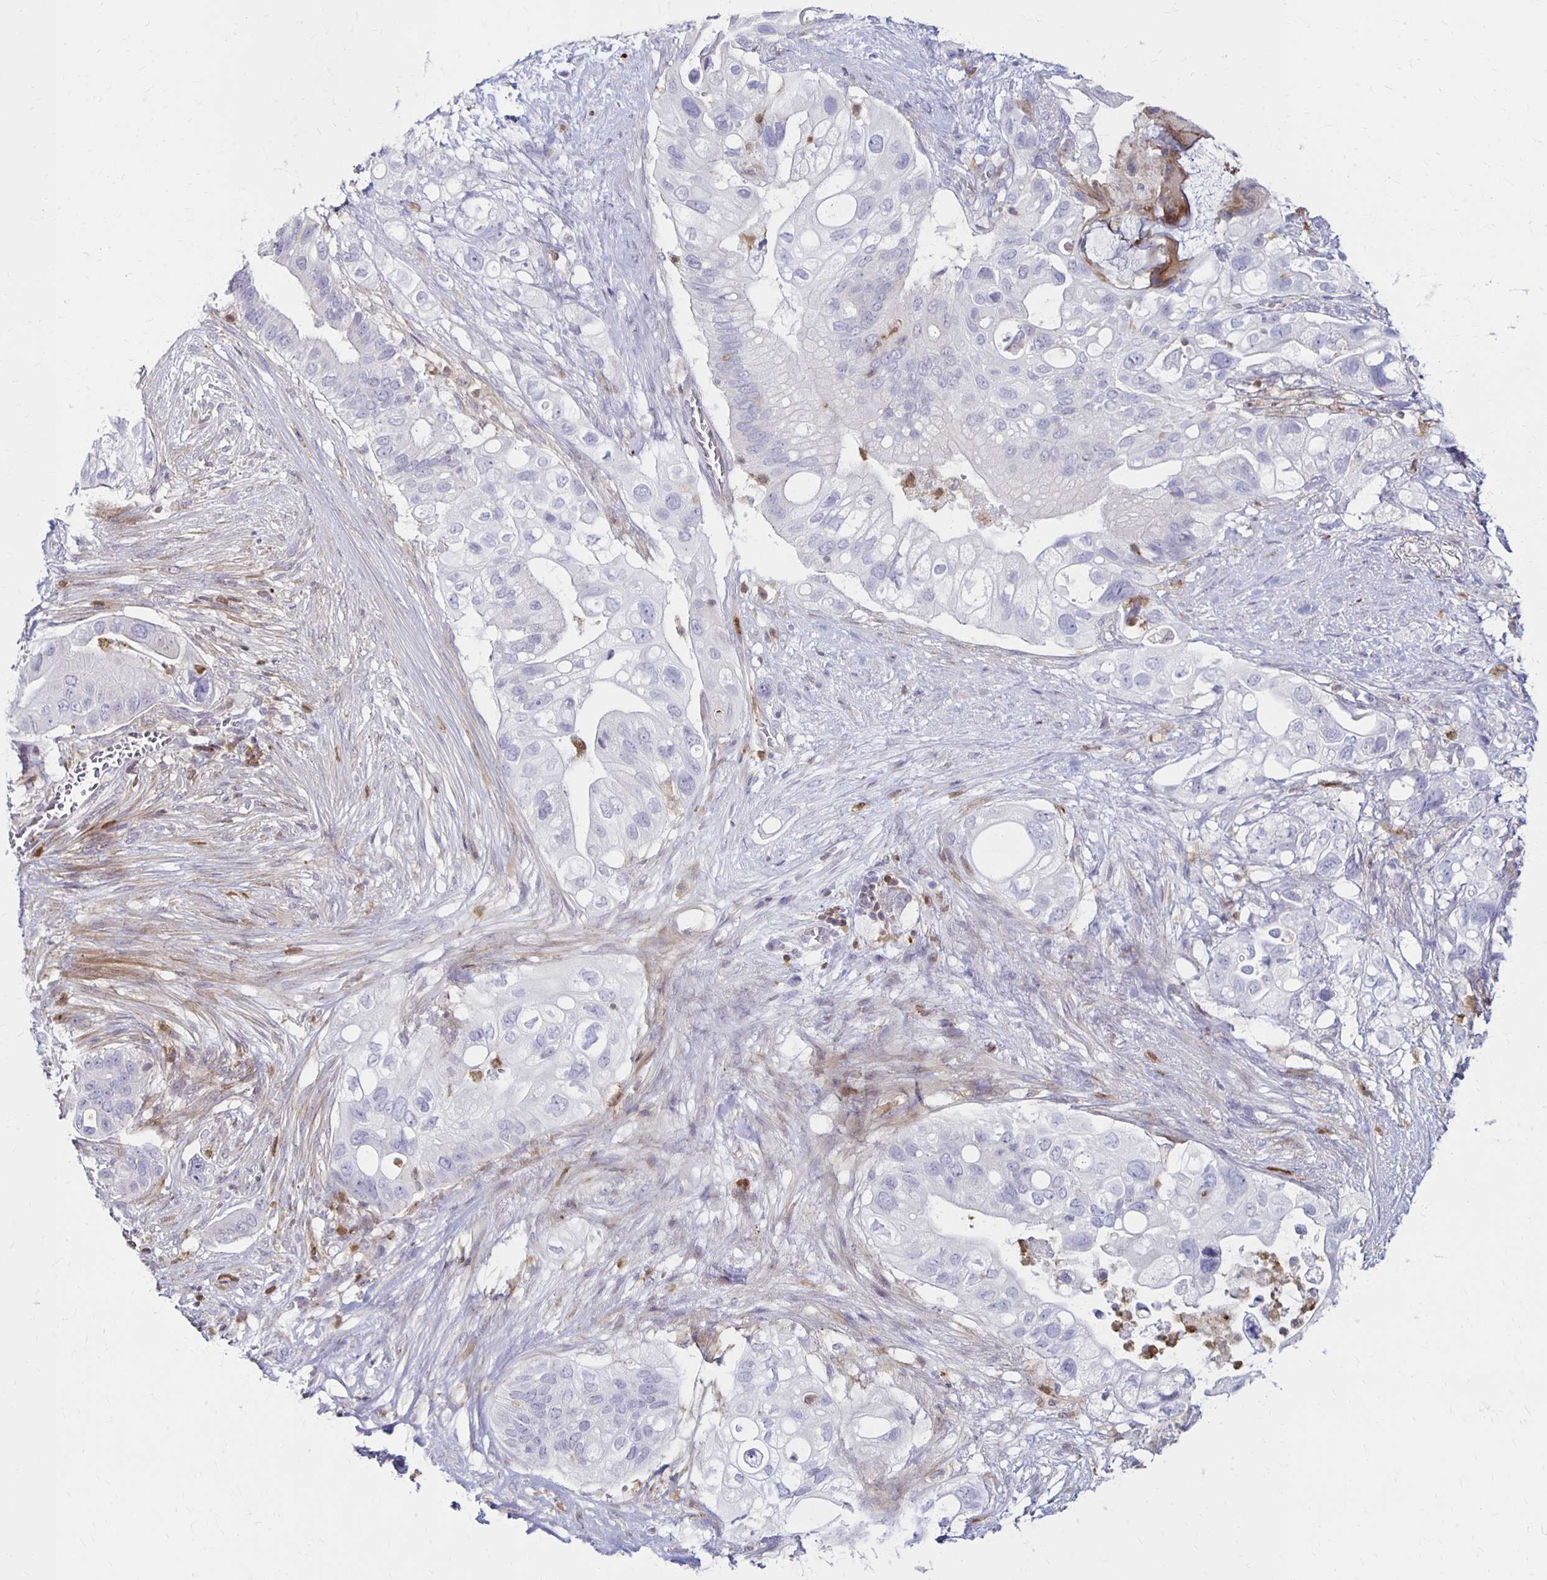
{"staining": {"intensity": "negative", "quantity": "none", "location": "none"}, "tissue": "pancreatic cancer", "cell_type": "Tumor cells", "image_type": "cancer", "snomed": [{"axis": "morphology", "description": "Adenocarcinoma, NOS"}, {"axis": "topography", "description": "Pancreas"}], "caption": "Adenocarcinoma (pancreatic) stained for a protein using IHC reveals no expression tumor cells.", "gene": "CCL21", "patient": {"sex": "female", "age": 72}}